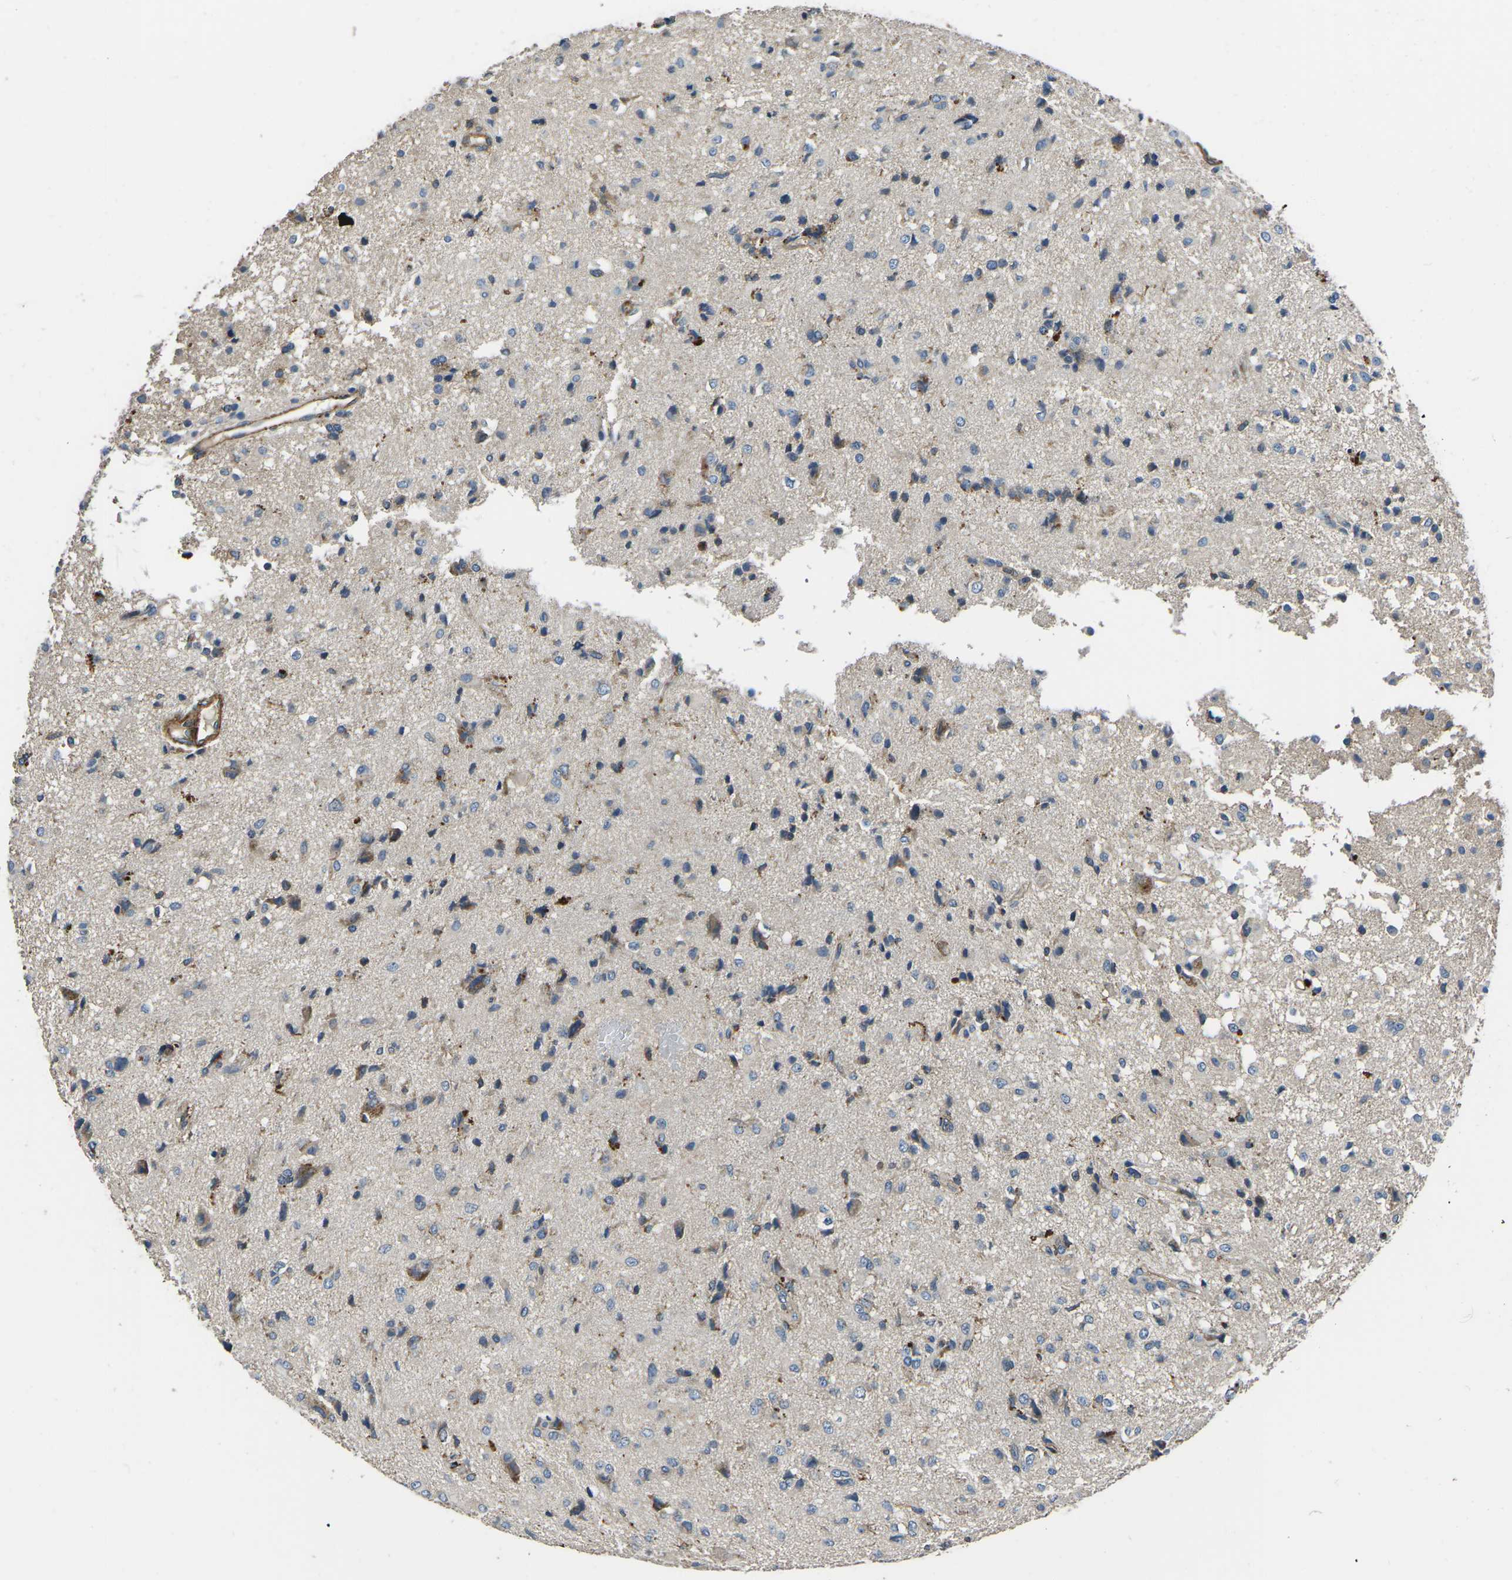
{"staining": {"intensity": "moderate", "quantity": "<25%", "location": "cytoplasmic/membranous"}, "tissue": "glioma", "cell_type": "Tumor cells", "image_type": "cancer", "snomed": [{"axis": "morphology", "description": "Glioma, malignant, High grade"}, {"axis": "topography", "description": "Brain"}], "caption": "Tumor cells demonstrate low levels of moderate cytoplasmic/membranous positivity in about <25% of cells in glioma.", "gene": "KCNJ15", "patient": {"sex": "female", "age": 59}}